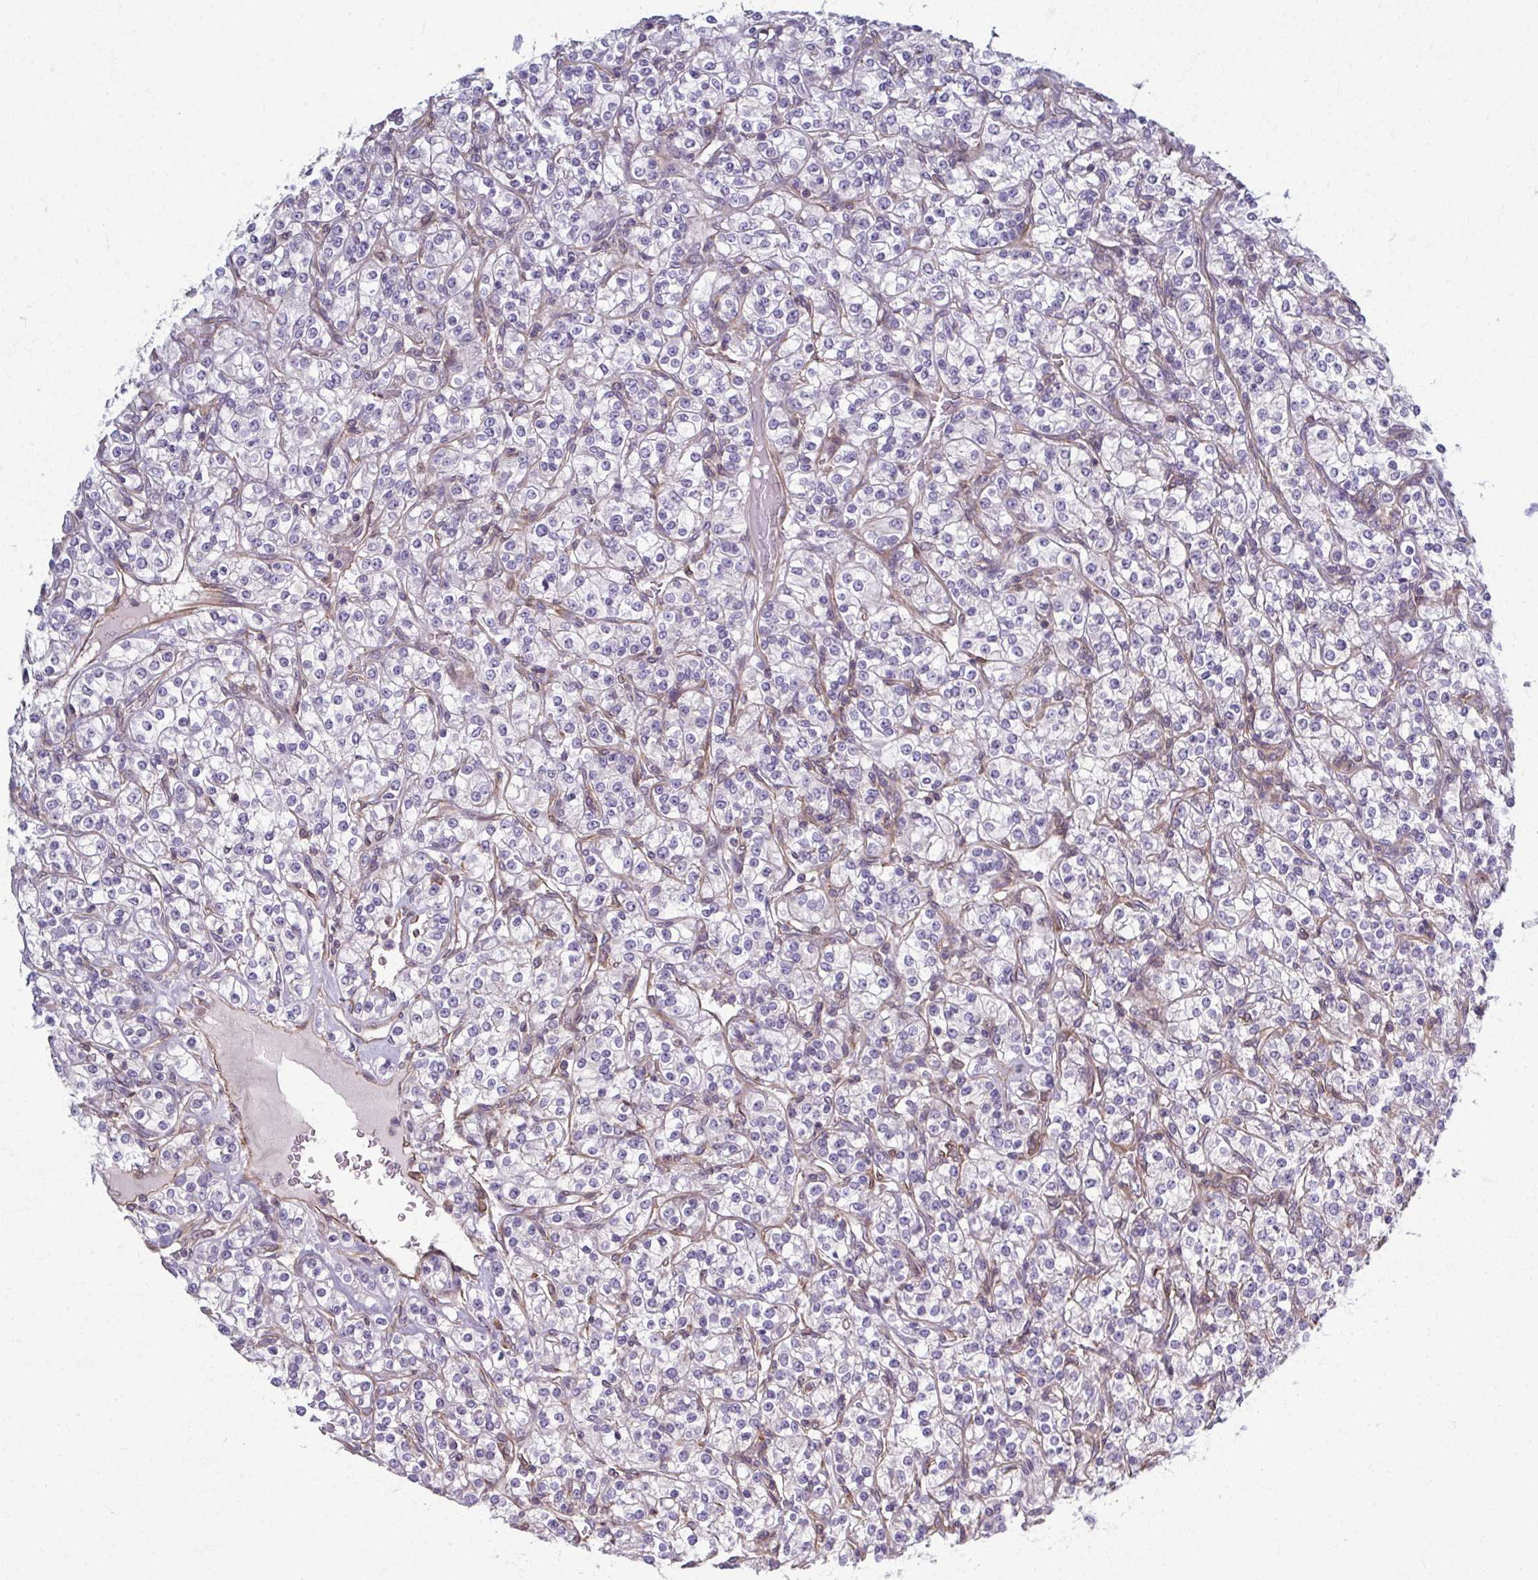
{"staining": {"intensity": "negative", "quantity": "none", "location": "none"}, "tissue": "renal cancer", "cell_type": "Tumor cells", "image_type": "cancer", "snomed": [{"axis": "morphology", "description": "Adenocarcinoma, NOS"}, {"axis": "topography", "description": "Kidney"}], "caption": "Tumor cells show no significant staining in renal cancer (adenocarcinoma).", "gene": "EID2B", "patient": {"sex": "male", "age": 77}}